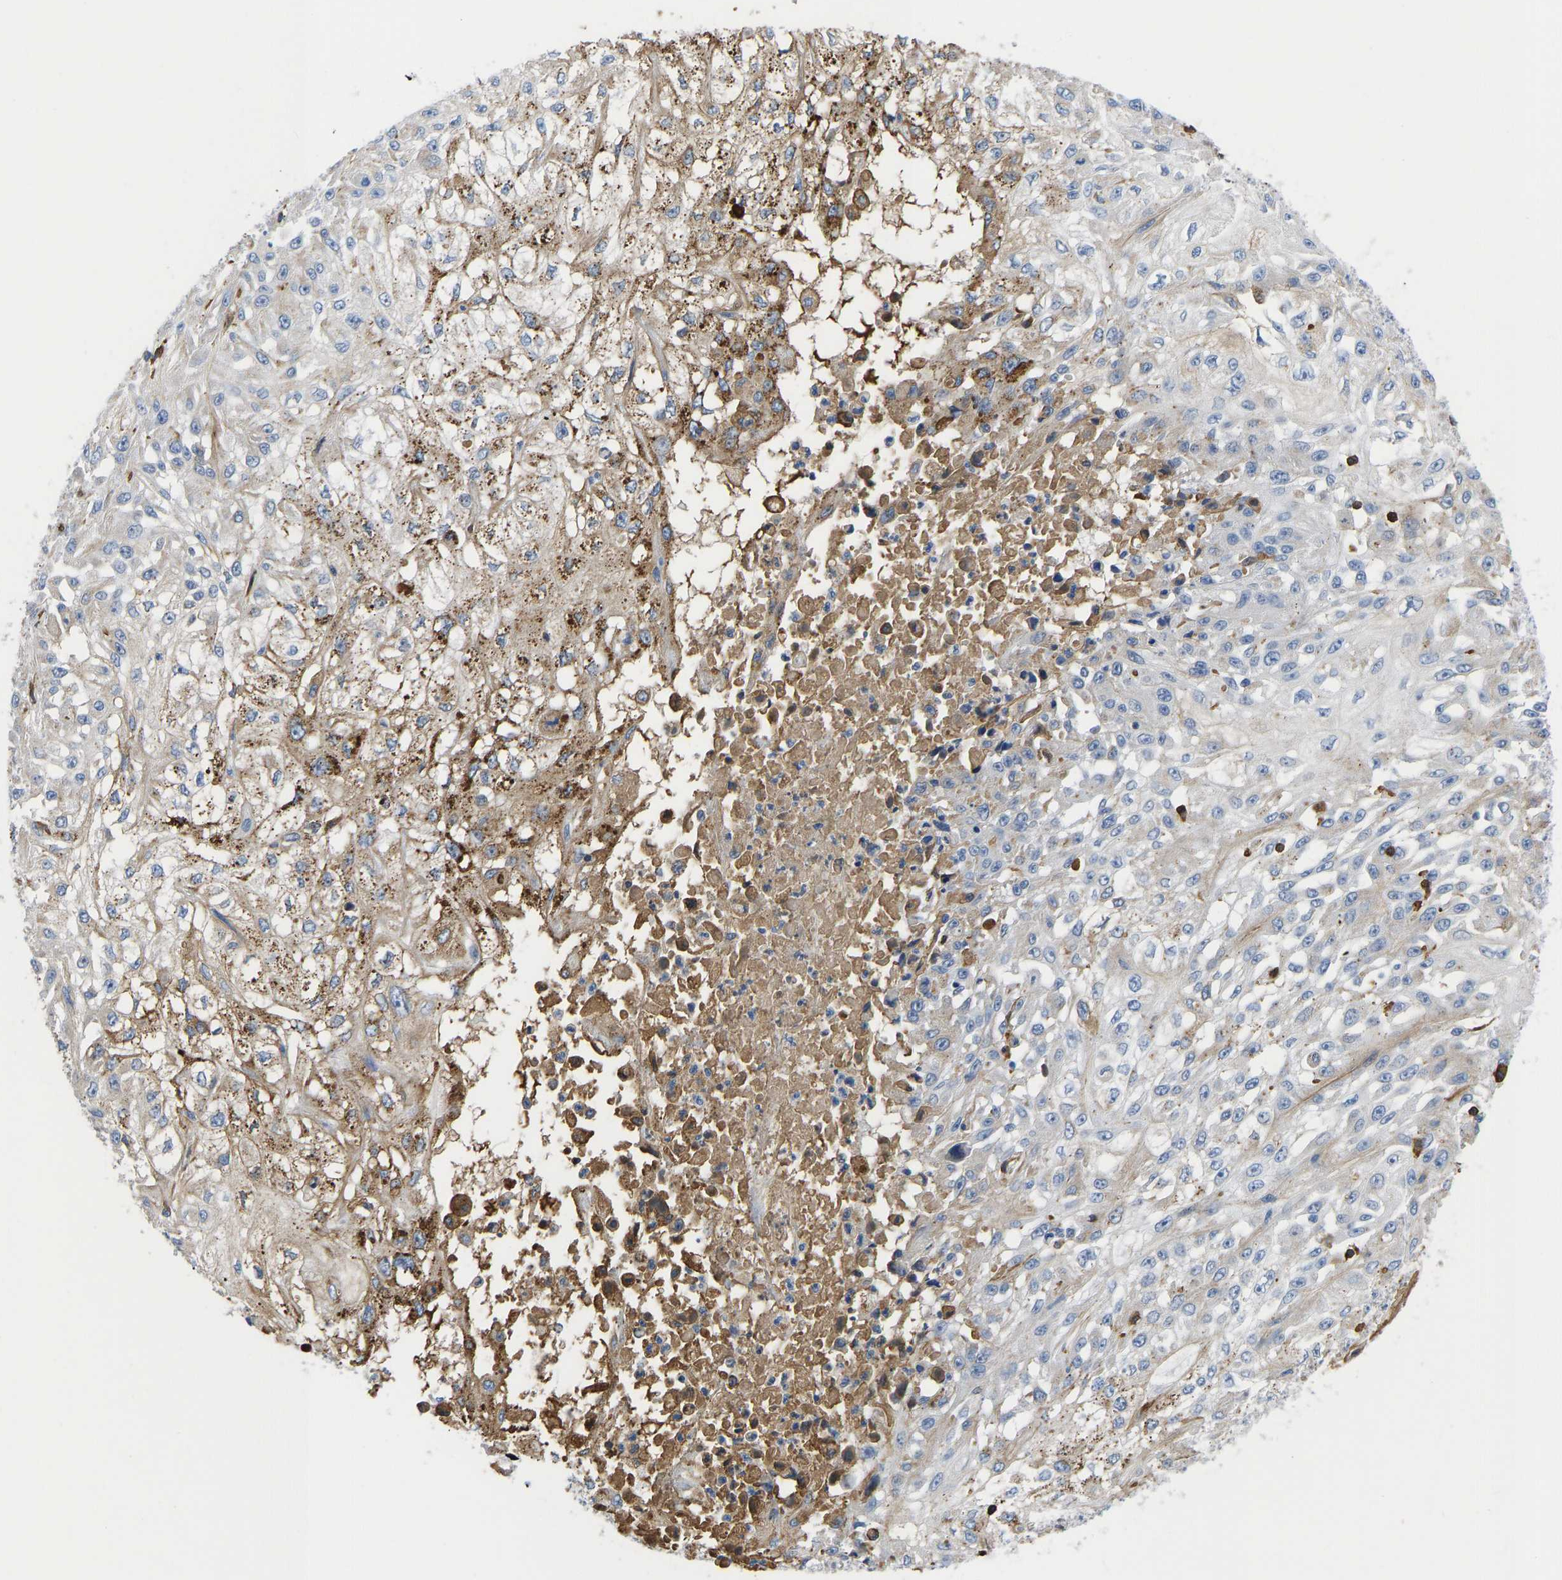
{"staining": {"intensity": "negative", "quantity": "none", "location": "none"}, "tissue": "skin cancer", "cell_type": "Tumor cells", "image_type": "cancer", "snomed": [{"axis": "morphology", "description": "Squamous cell carcinoma, NOS"}, {"axis": "morphology", "description": "Squamous cell carcinoma, metastatic, NOS"}, {"axis": "topography", "description": "Skin"}, {"axis": "topography", "description": "Lymph node"}], "caption": "Tumor cells are negative for protein expression in human metastatic squamous cell carcinoma (skin).", "gene": "HSPG2", "patient": {"sex": "male", "age": 75}}